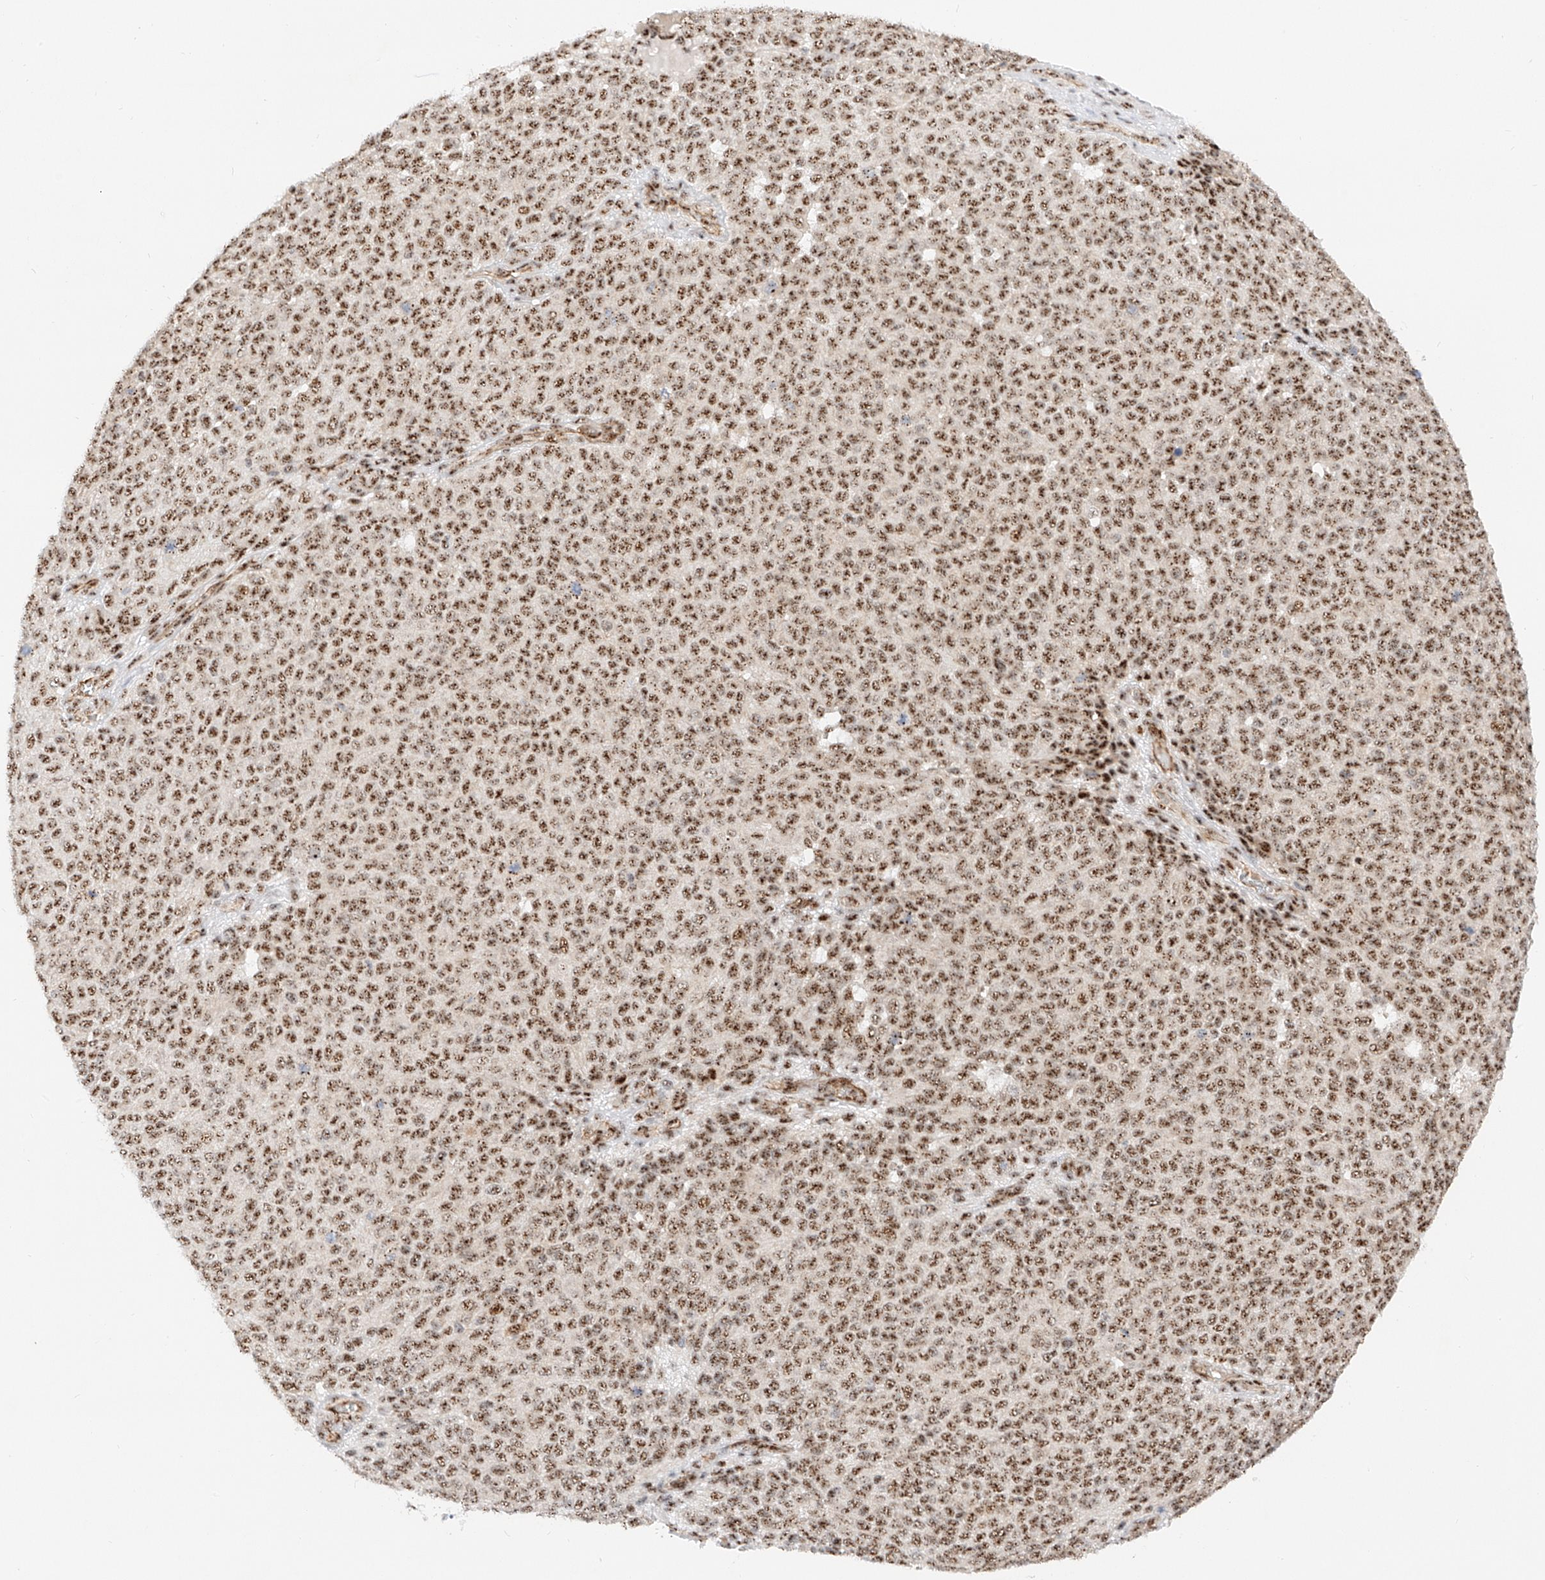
{"staining": {"intensity": "strong", "quantity": ">75%", "location": "nuclear"}, "tissue": "melanoma", "cell_type": "Tumor cells", "image_type": "cancer", "snomed": [{"axis": "morphology", "description": "Malignant melanoma, NOS"}, {"axis": "topography", "description": "Skin"}], "caption": "This is a micrograph of immunohistochemistry (IHC) staining of melanoma, which shows strong staining in the nuclear of tumor cells.", "gene": "ATXN7L2", "patient": {"sex": "male", "age": 49}}